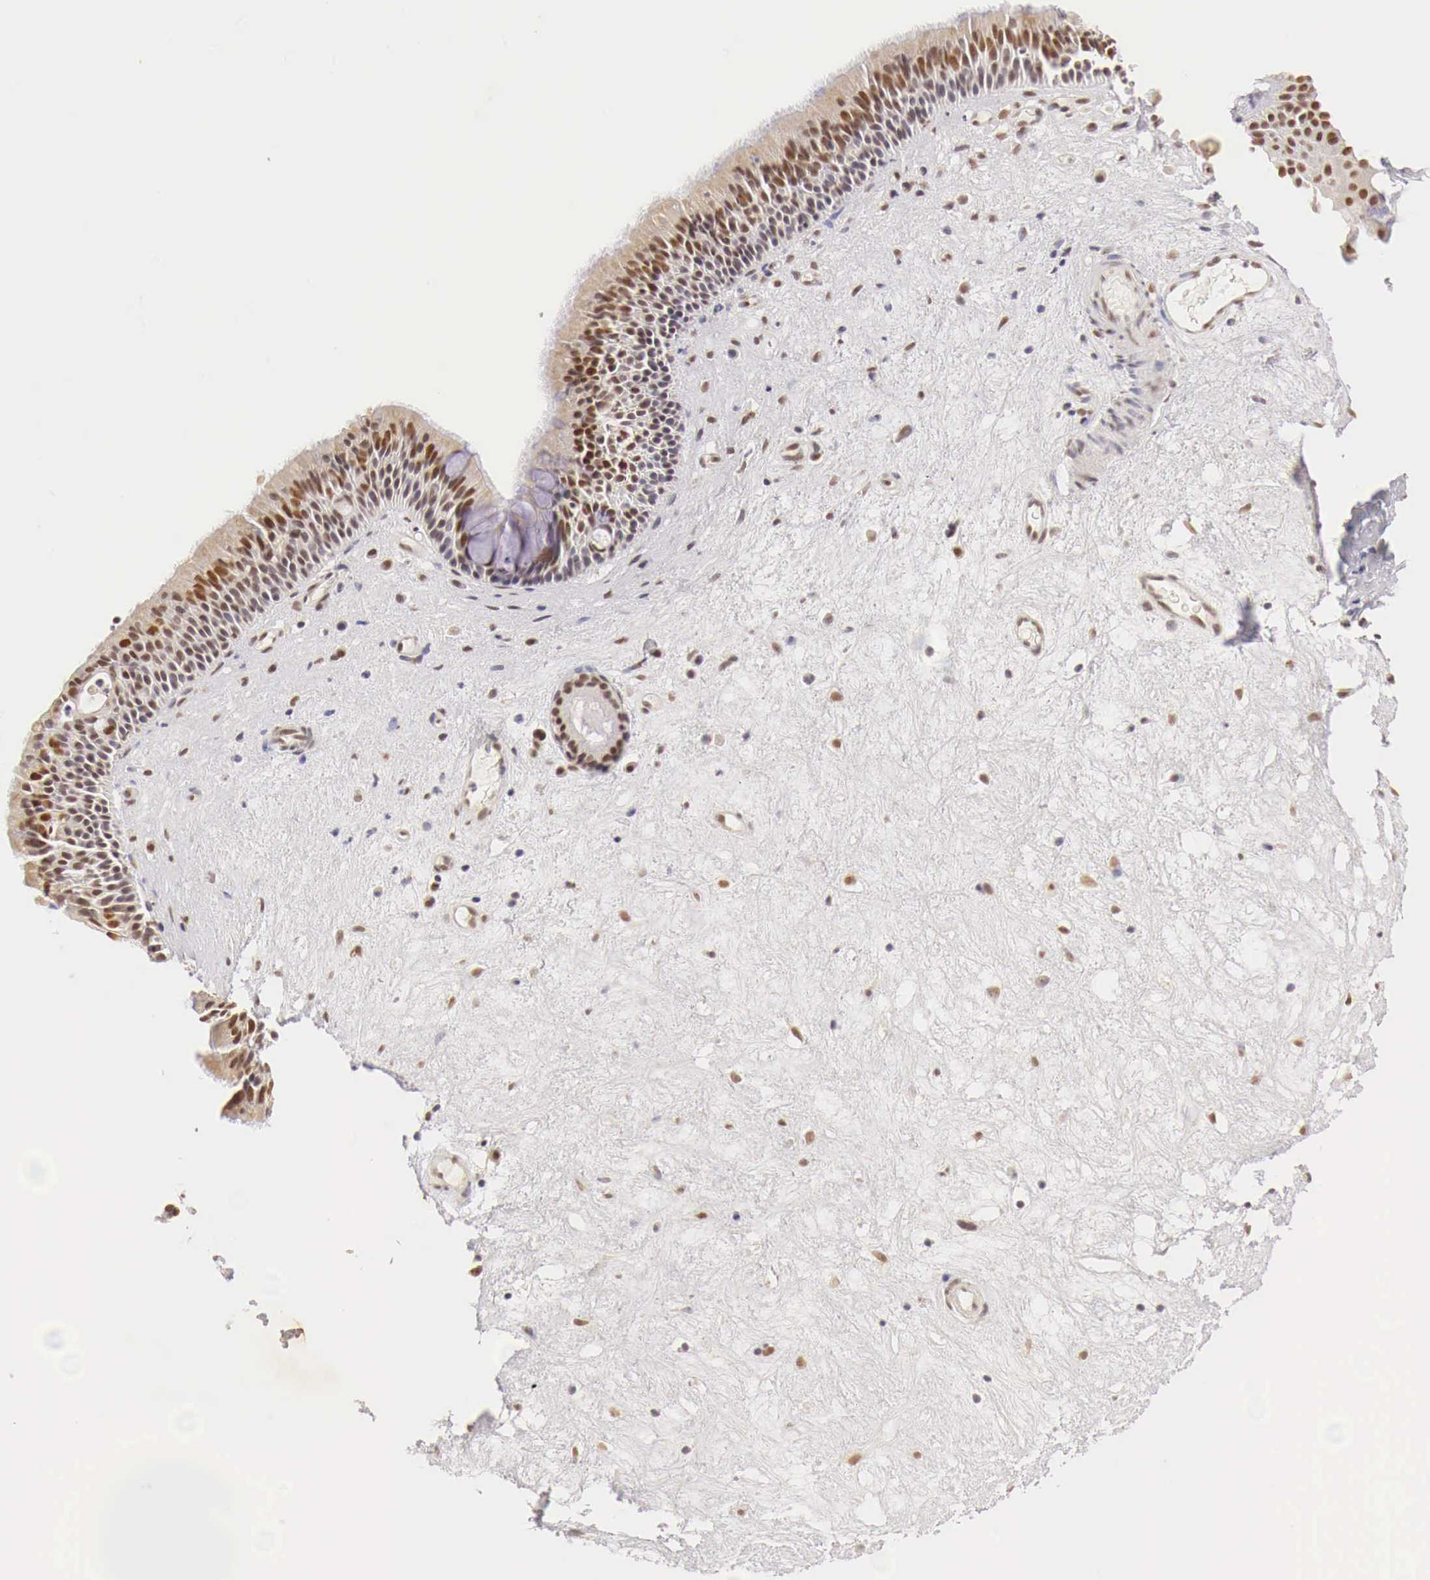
{"staining": {"intensity": "strong", "quantity": ">75%", "location": "cytoplasmic/membranous,nuclear"}, "tissue": "nasopharynx", "cell_type": "Respiratory epithelial cells", "image_type": "normal", "snomed": [{"axis": "morphology", "description": "Normal tissue, NOS"}, {"axis": "topography", "description": "Nasopharynx"}], "caption": "A brown stain shows strong cytoplasmic/membranous,nuclear expression of a protein in respiratory epithelial cells of benign nasopharynx.", "gene": "GPKOW", "patient": {"sex": "female", "age": 78}}